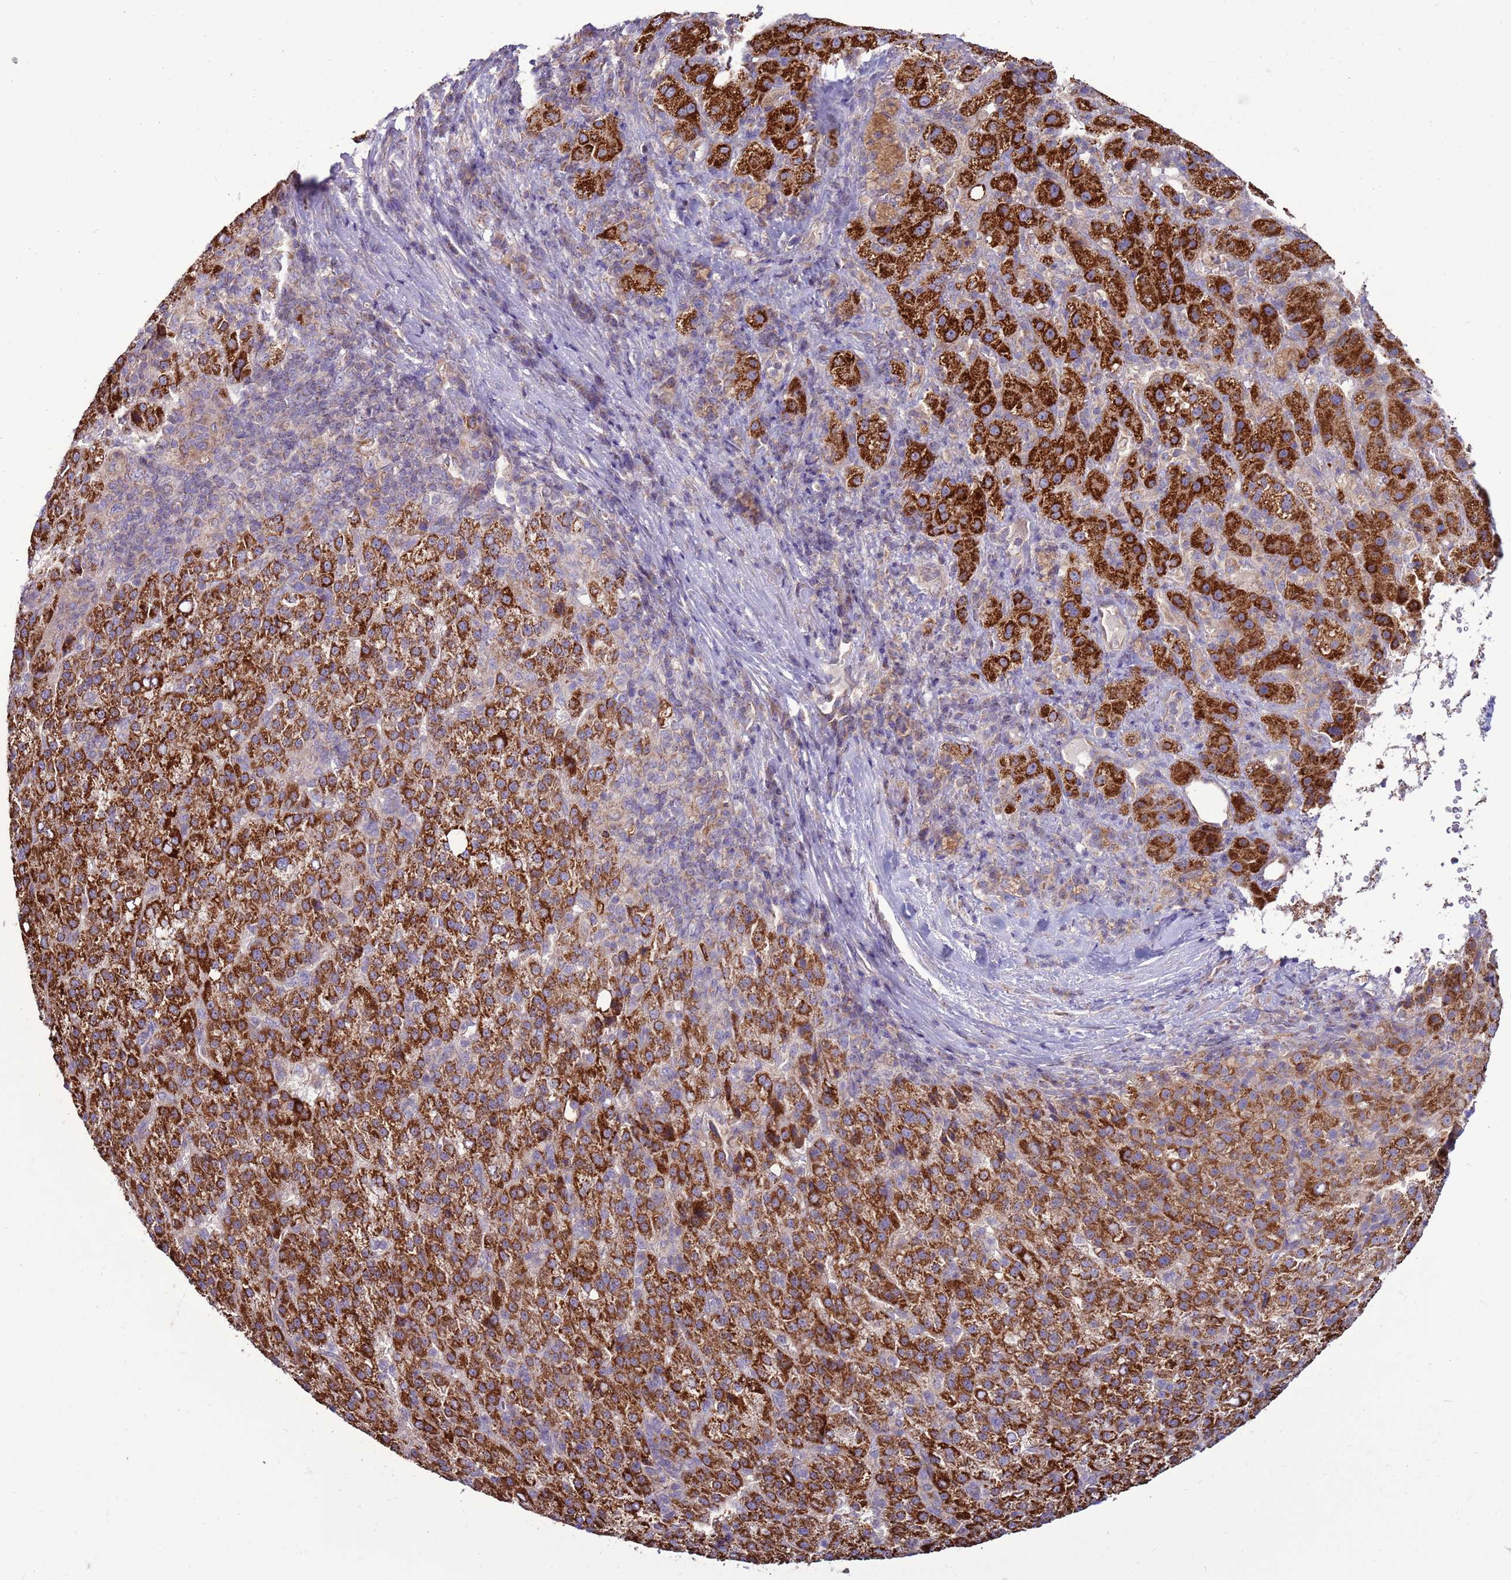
{"staining": {"intensity": "strong", "quantity": ">75%", "location": "cytoplasmic/membranous"}, "tissue": "liver cancer", "cell_type": "Tumor cells", "image_type": "cancer", "snomed": [{"axis": "morphology", "description": "Carcinoma, Hepatocellular, NOS"}, {"axis": "topography", "description": "Liver"}], "caption": "IHC (DAB (3,3'-diaminobenzidine)) staining of human liver hepatocellular carcinoma shows strong cytoplasmic/membranous protein staining in approximately >75% of tumor cells.", "gene": "TRAPPC4", "patient": {"sex": "female", "age": 58}}